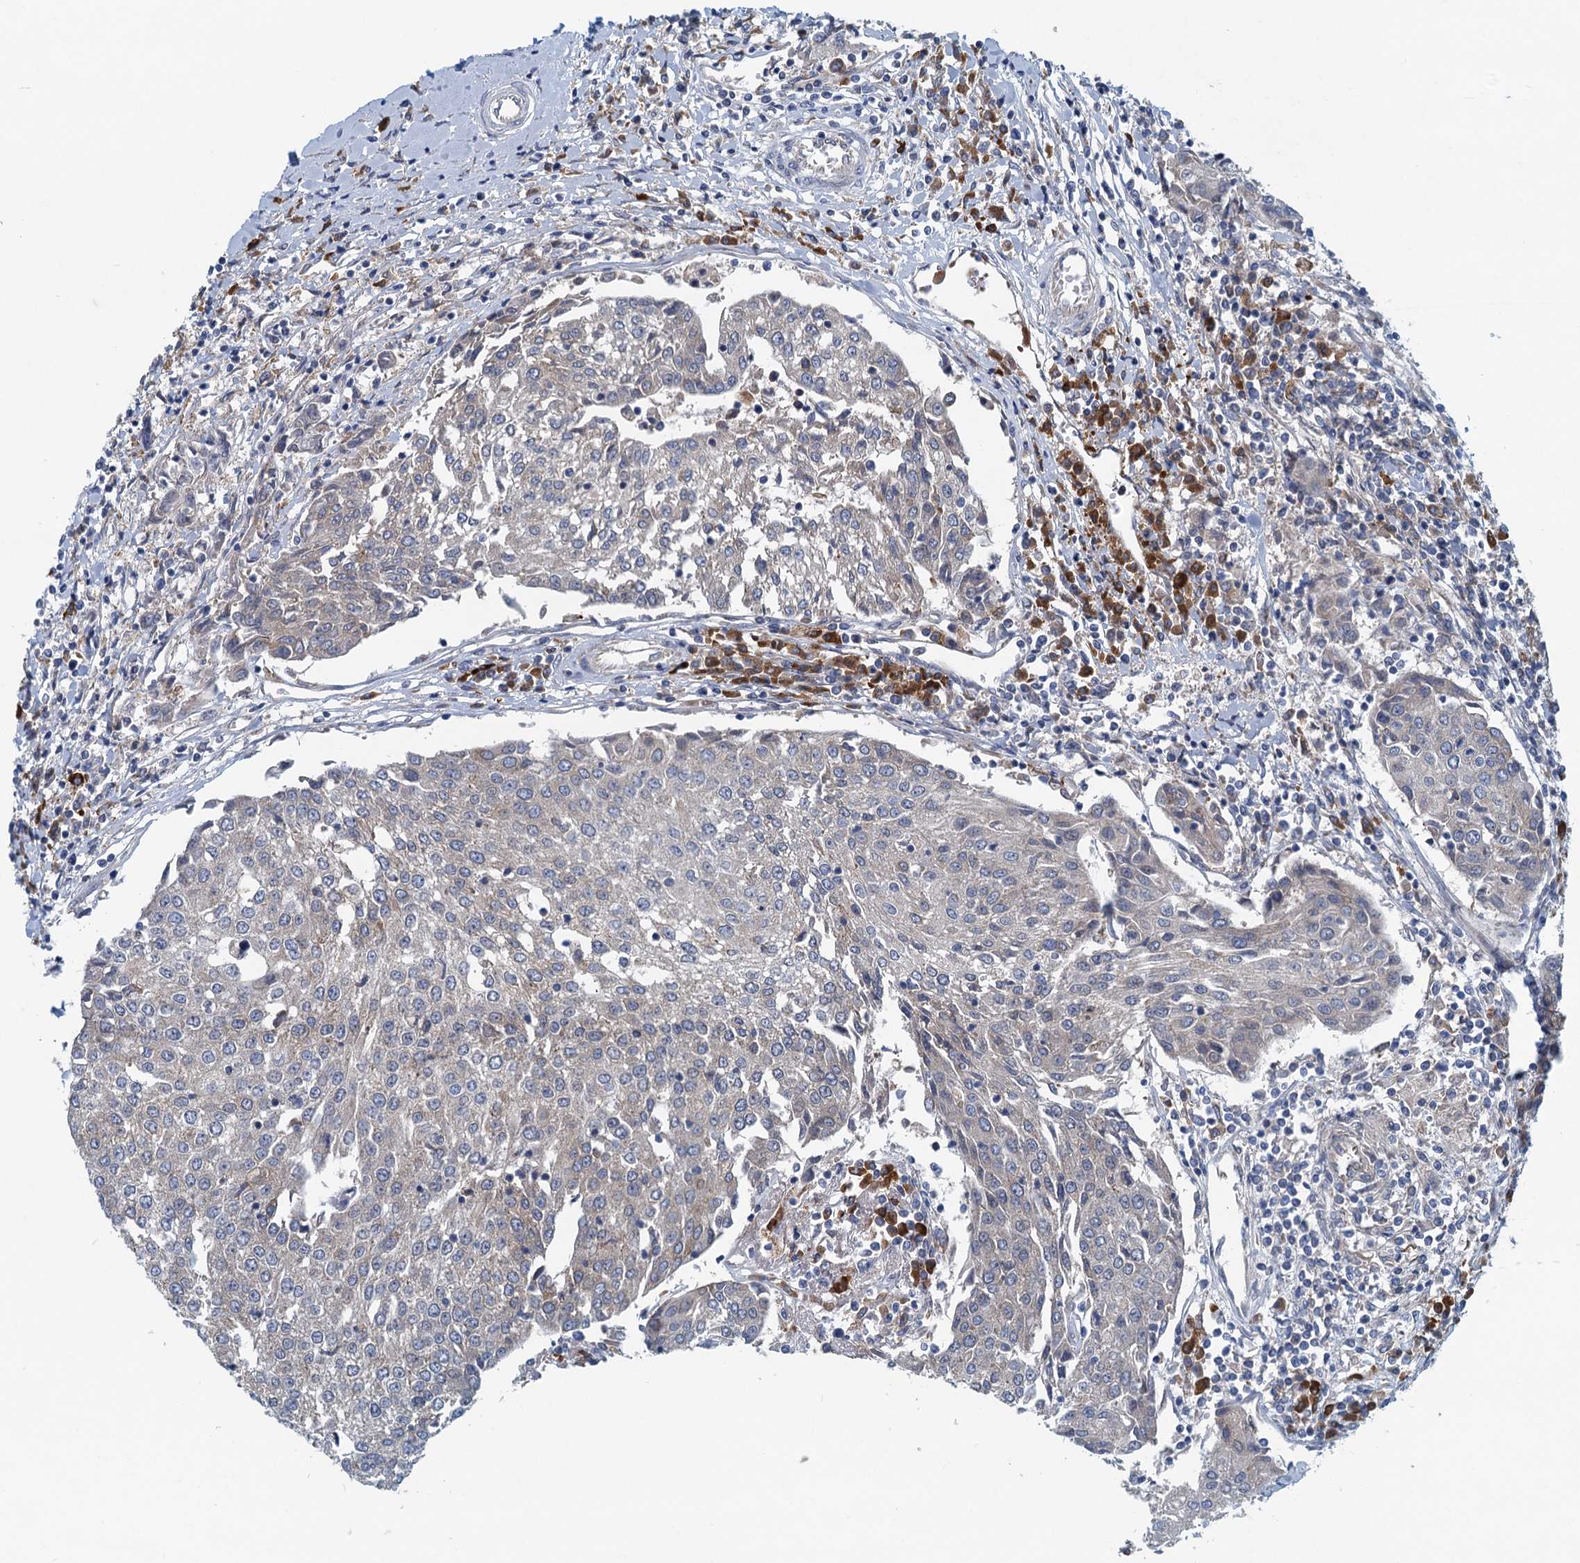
{"staining": {"intensity": "negative", "quantity": "none", "location": "none"}, "tissue": "urothelial cancer", "cell_type": "Tumor cells", "image_type": "cancer", "snomed": [{"axis": "morphology", "description": "Urothelial carcinoma, High grade"}, {"axis": "topography", "description": "Urinary bladder"}], "caption": "The histopathology image displays no staining of tumor cells in urothelial carcinoma (high-grade).", "gene": "MYDGF", "patient": {"sex": "female", "age": 85}}